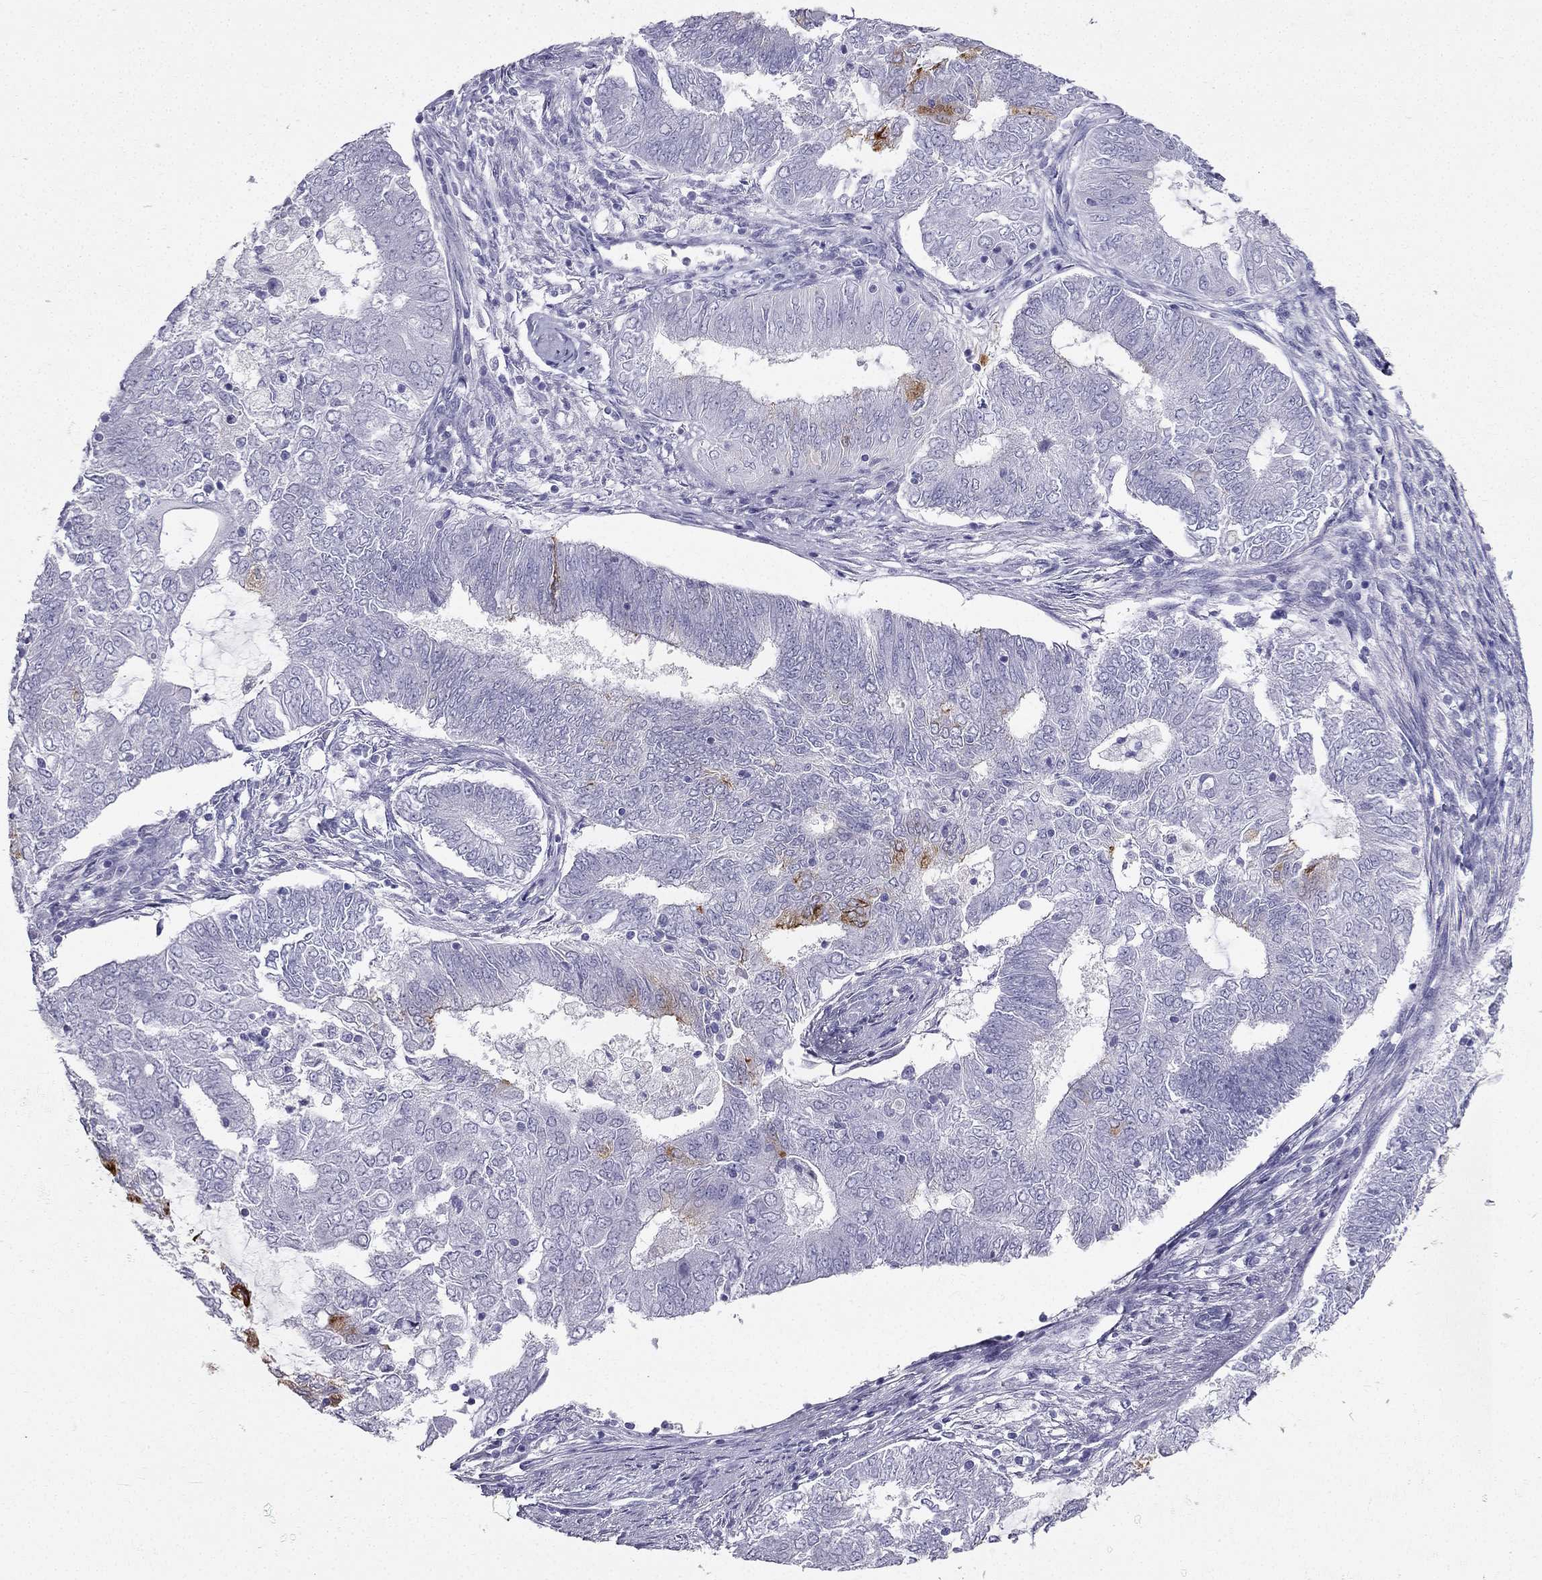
{"staining": {"intensity": "moderate", "quantity": "<25%", "location": "cytoplasmic/membranous"}, "tissue": "endometrial cancer", "cell_type": "Tumor cells", "image_type": "cancer", "snomed": [{"axis": "morphology", "description": "Adenocarcinoma, NOS"}, {"axis": "topography", "description": "Endometrium"}], "caption": "A low amount of moderate cytoplasmic/membranous positivity is identified in about <25% of tumor cells in endometrial cancer (adenocarcinoma) tissue.", "gene": "TFF3", "patient": {"sex": "female", "age": 62}}